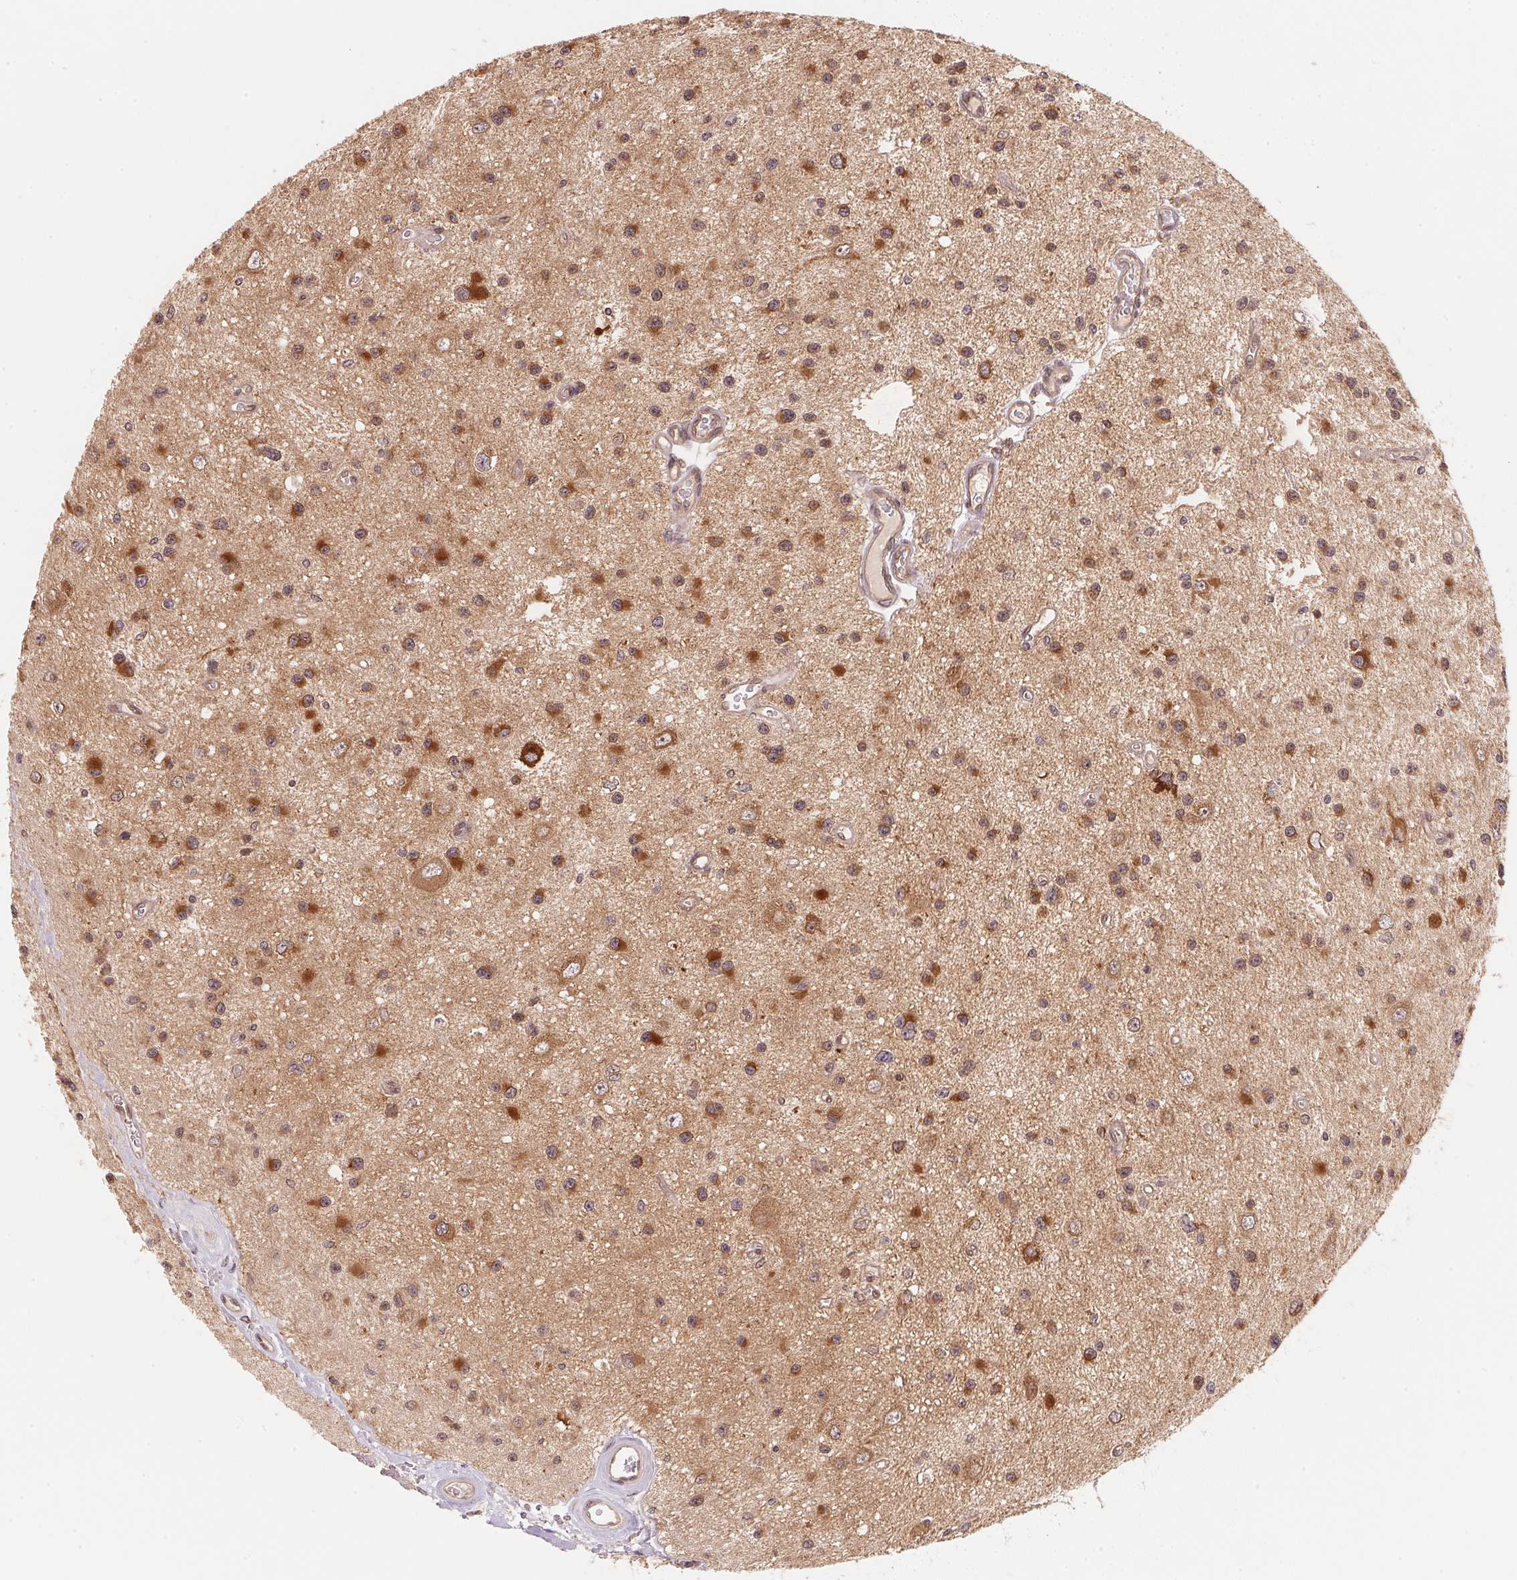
{"staining": {"intensity": "moderate", "quantity": ">75%", "location": "cytoplasmic/membranous,nuclear"}, "tissue": "glioma", "cell_type": "Tumor cells", "image_type": "cancer", "snomed": [{"axis": "morphology", "description": "Glioma, malignant, Low grade"}, {"axis": "topography", "description": "Brain"}], "caption": "High-magnification brightfield microscopy of glioma stained with DAB (3,3'-diaminobenzidine) (brown) and counterstained with hematoxylin (blue). tumor cells exhibit moderate cytoplasmic/membranous and nuclear staining is identified in about>75% of cells.", "gene": "CCDC102B", "patient": {"sex": "male", "age": 43}}